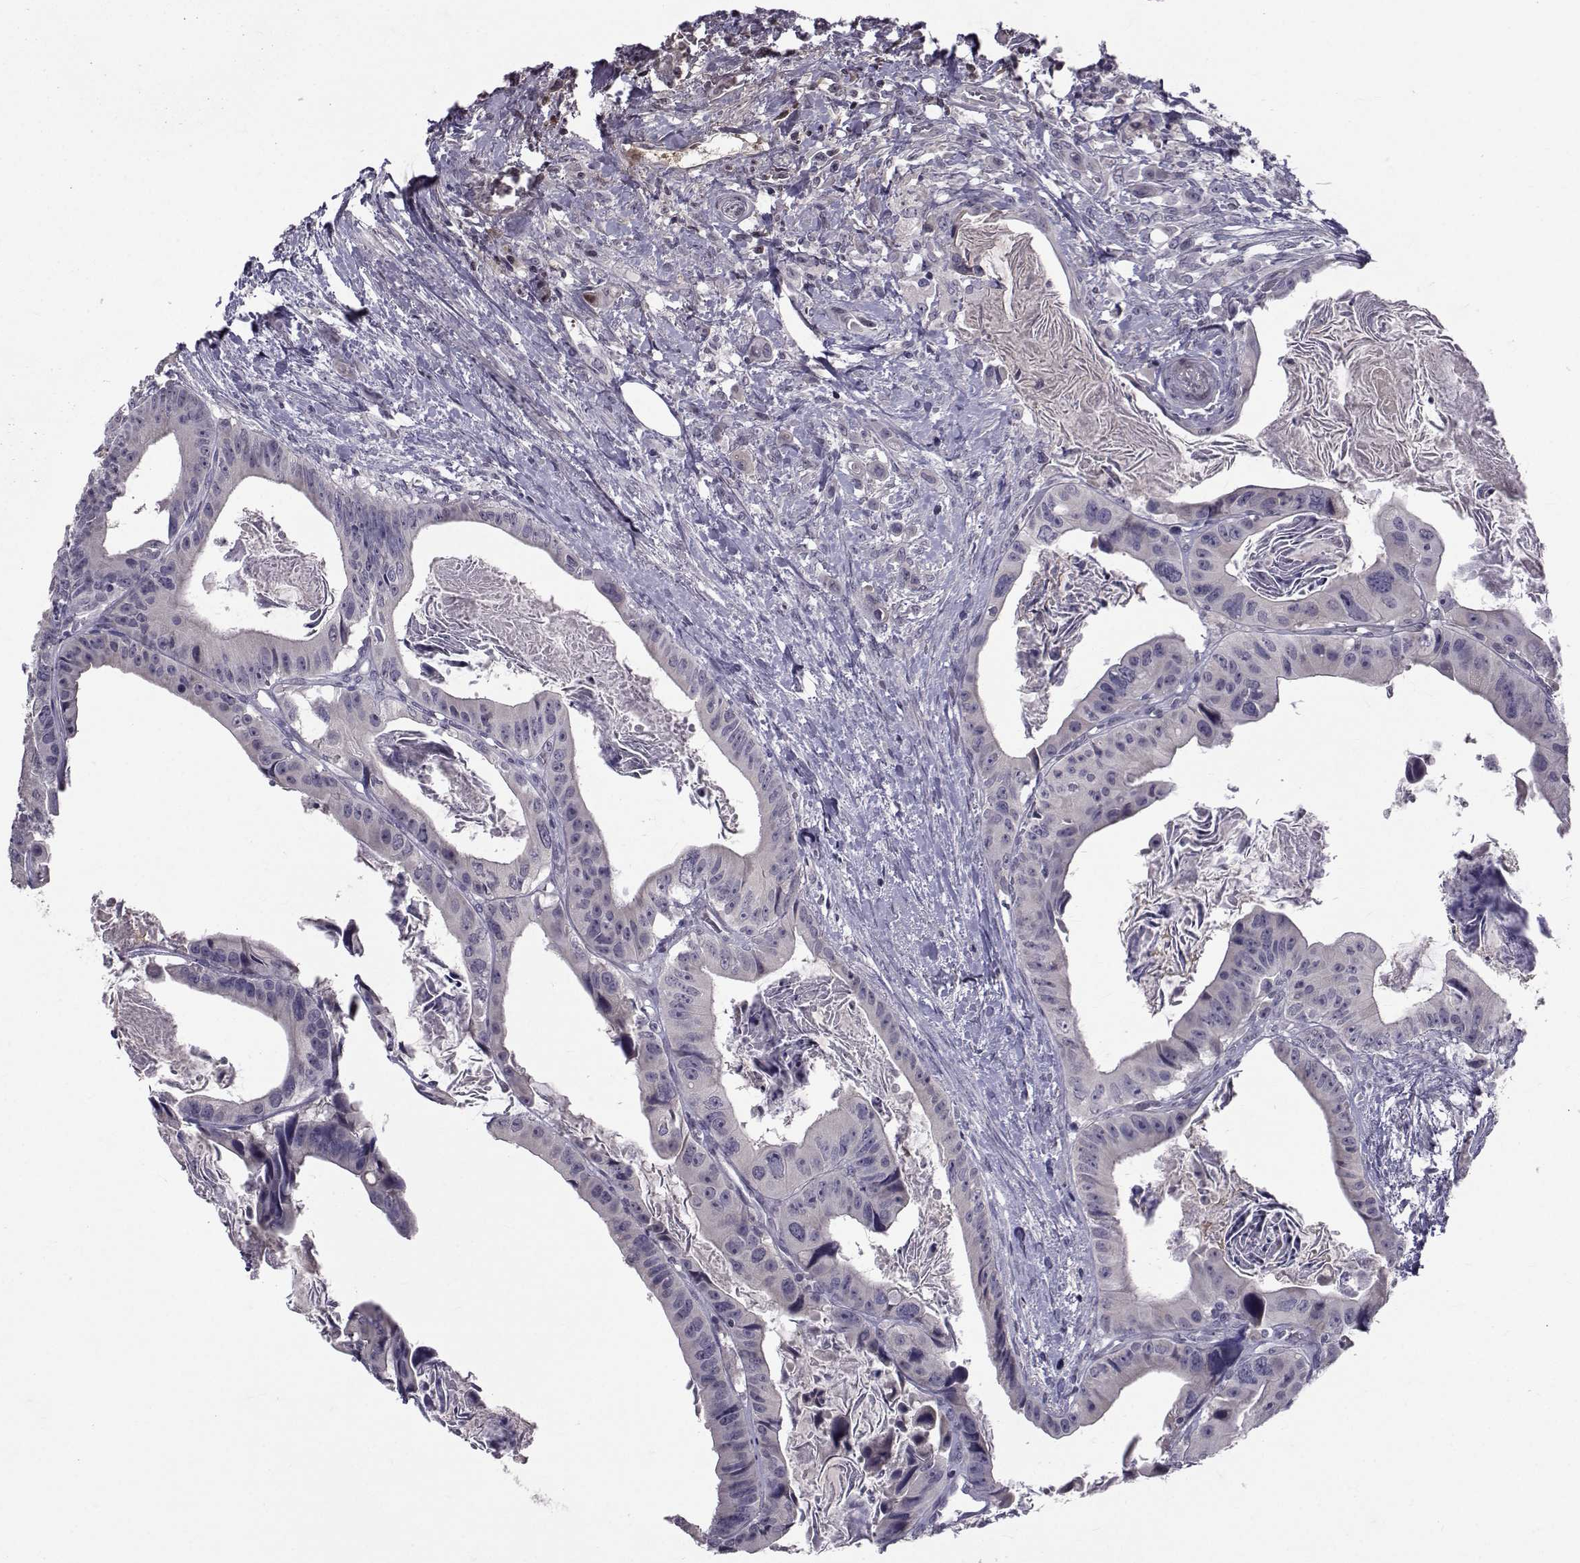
{"staining": {"intensity": "negative", "quantity": "none", "location": "none"}, "tissue": "colorectal cancer", "cell_type": "Tumor cells", "image_type": "cancer", "snomed": [{"axis": "morphology", "description": "Adenocarcinoma, NOS"}, {"axis": "topography", "description": "Rectum"}], "caption": "Human adenocarcinoma (colorectal) stained for a protein using immunohistochemistry (IHC) displays no positivity in tumor cells.", "gene": "TNFRSF11B", "patient": {"sex": "male", "age": 64}}